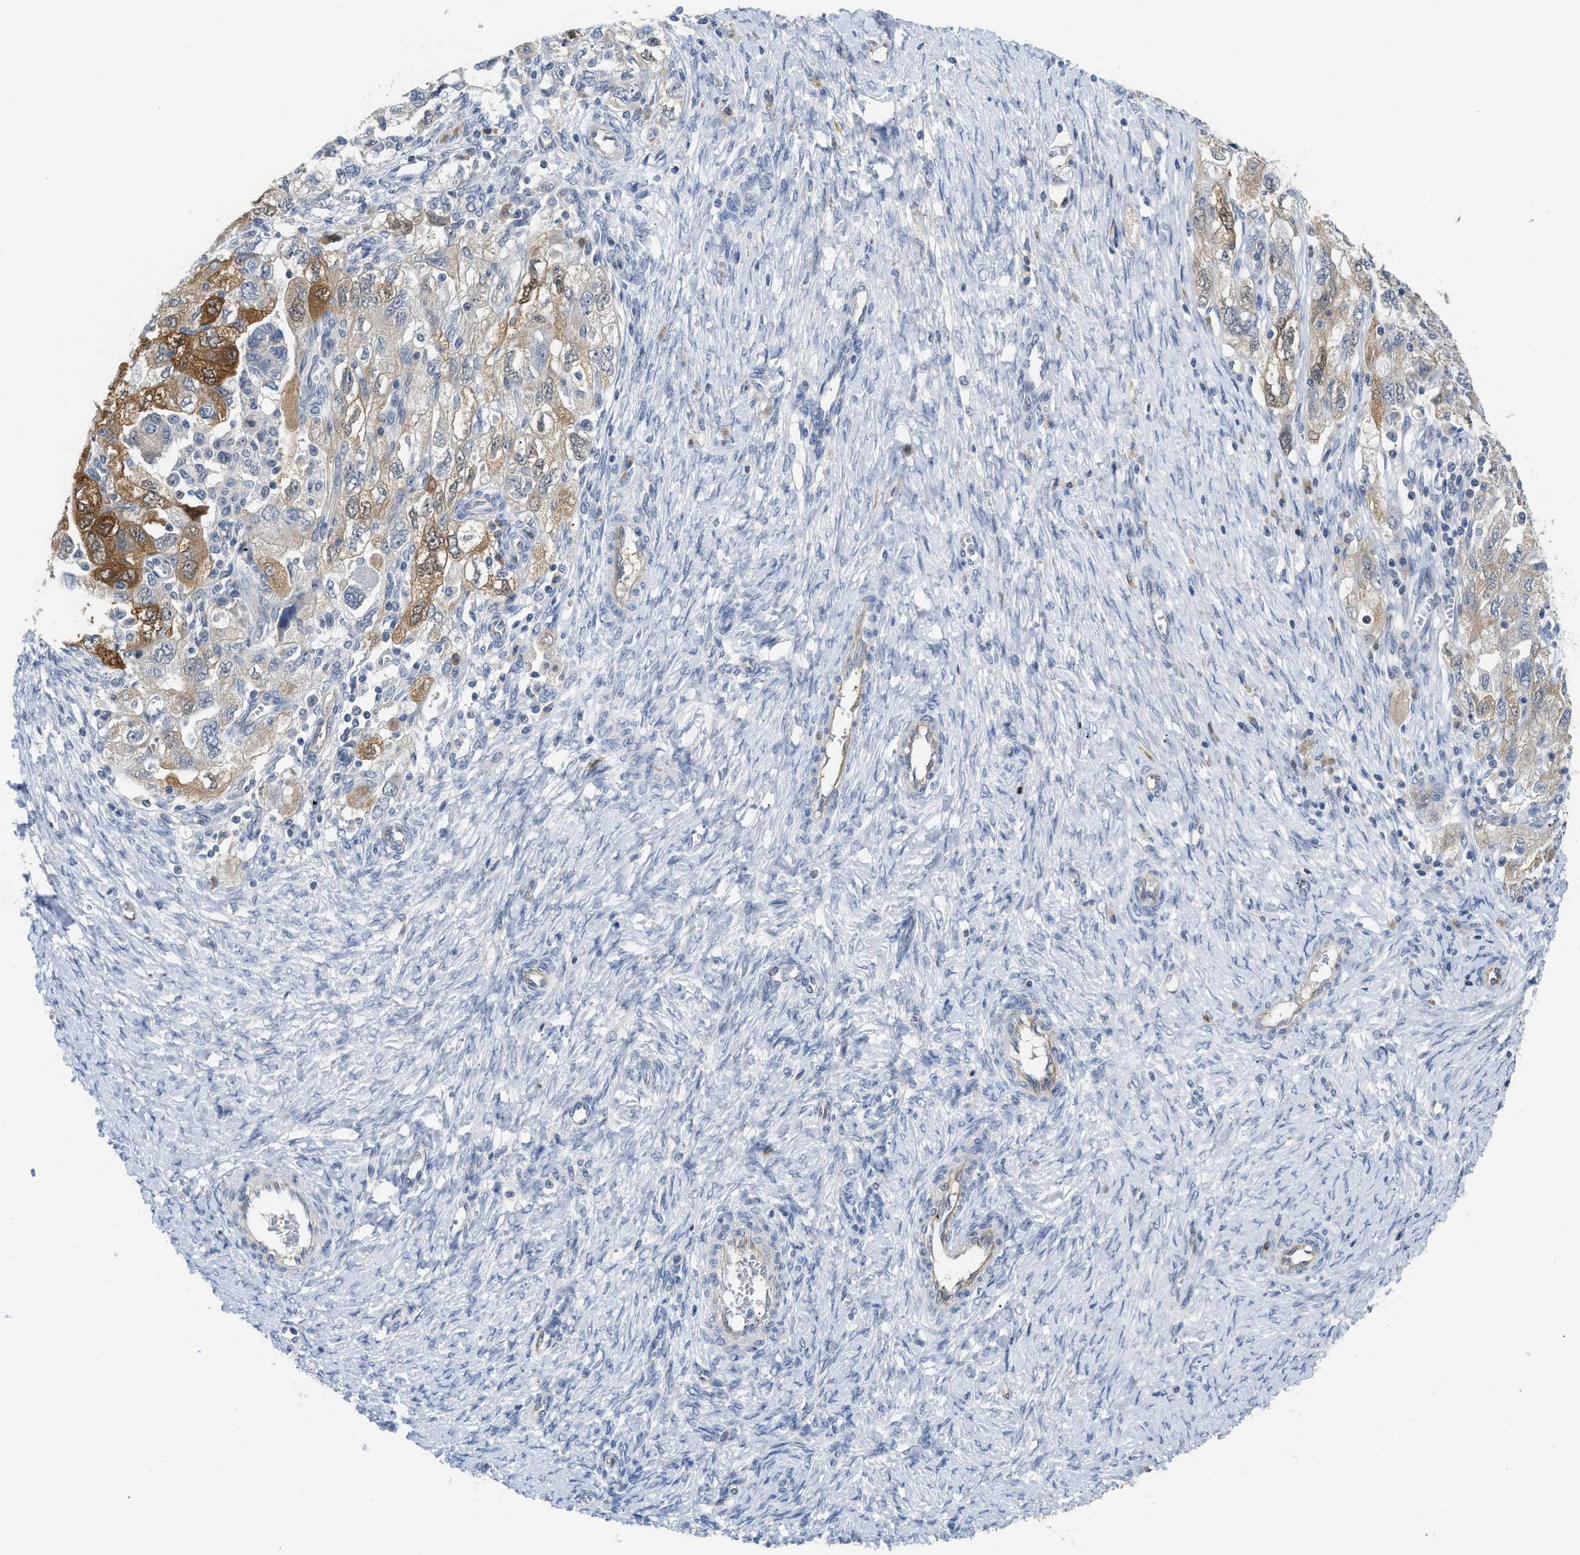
{"staining": {"intensity": "moderate", "quantity": "25%-75%", "location": "cytoplasmic/membranous"}, "tissue": "ovarian cancer", "cell_type": "Tumor cells", "image_type": "cancer", "snomed": [{"axis": "morphology", "description": "Carcinoma, NOS"}, {"axis": "morphology", "description": "Cystadenocarcinoma, serous, NOS"}, {"axis": "topography", "description": "Ovary"}], "caption": "A high-resolution micrograph shows immunohistochemistry staining of ovarian carcinoma, which exhibits moderate cytoplasmic/membranous staining in approximately 25%-75% of tumor cells.", "gene": "PSAT1", "patient": {"sex": "female", "age": 69}}